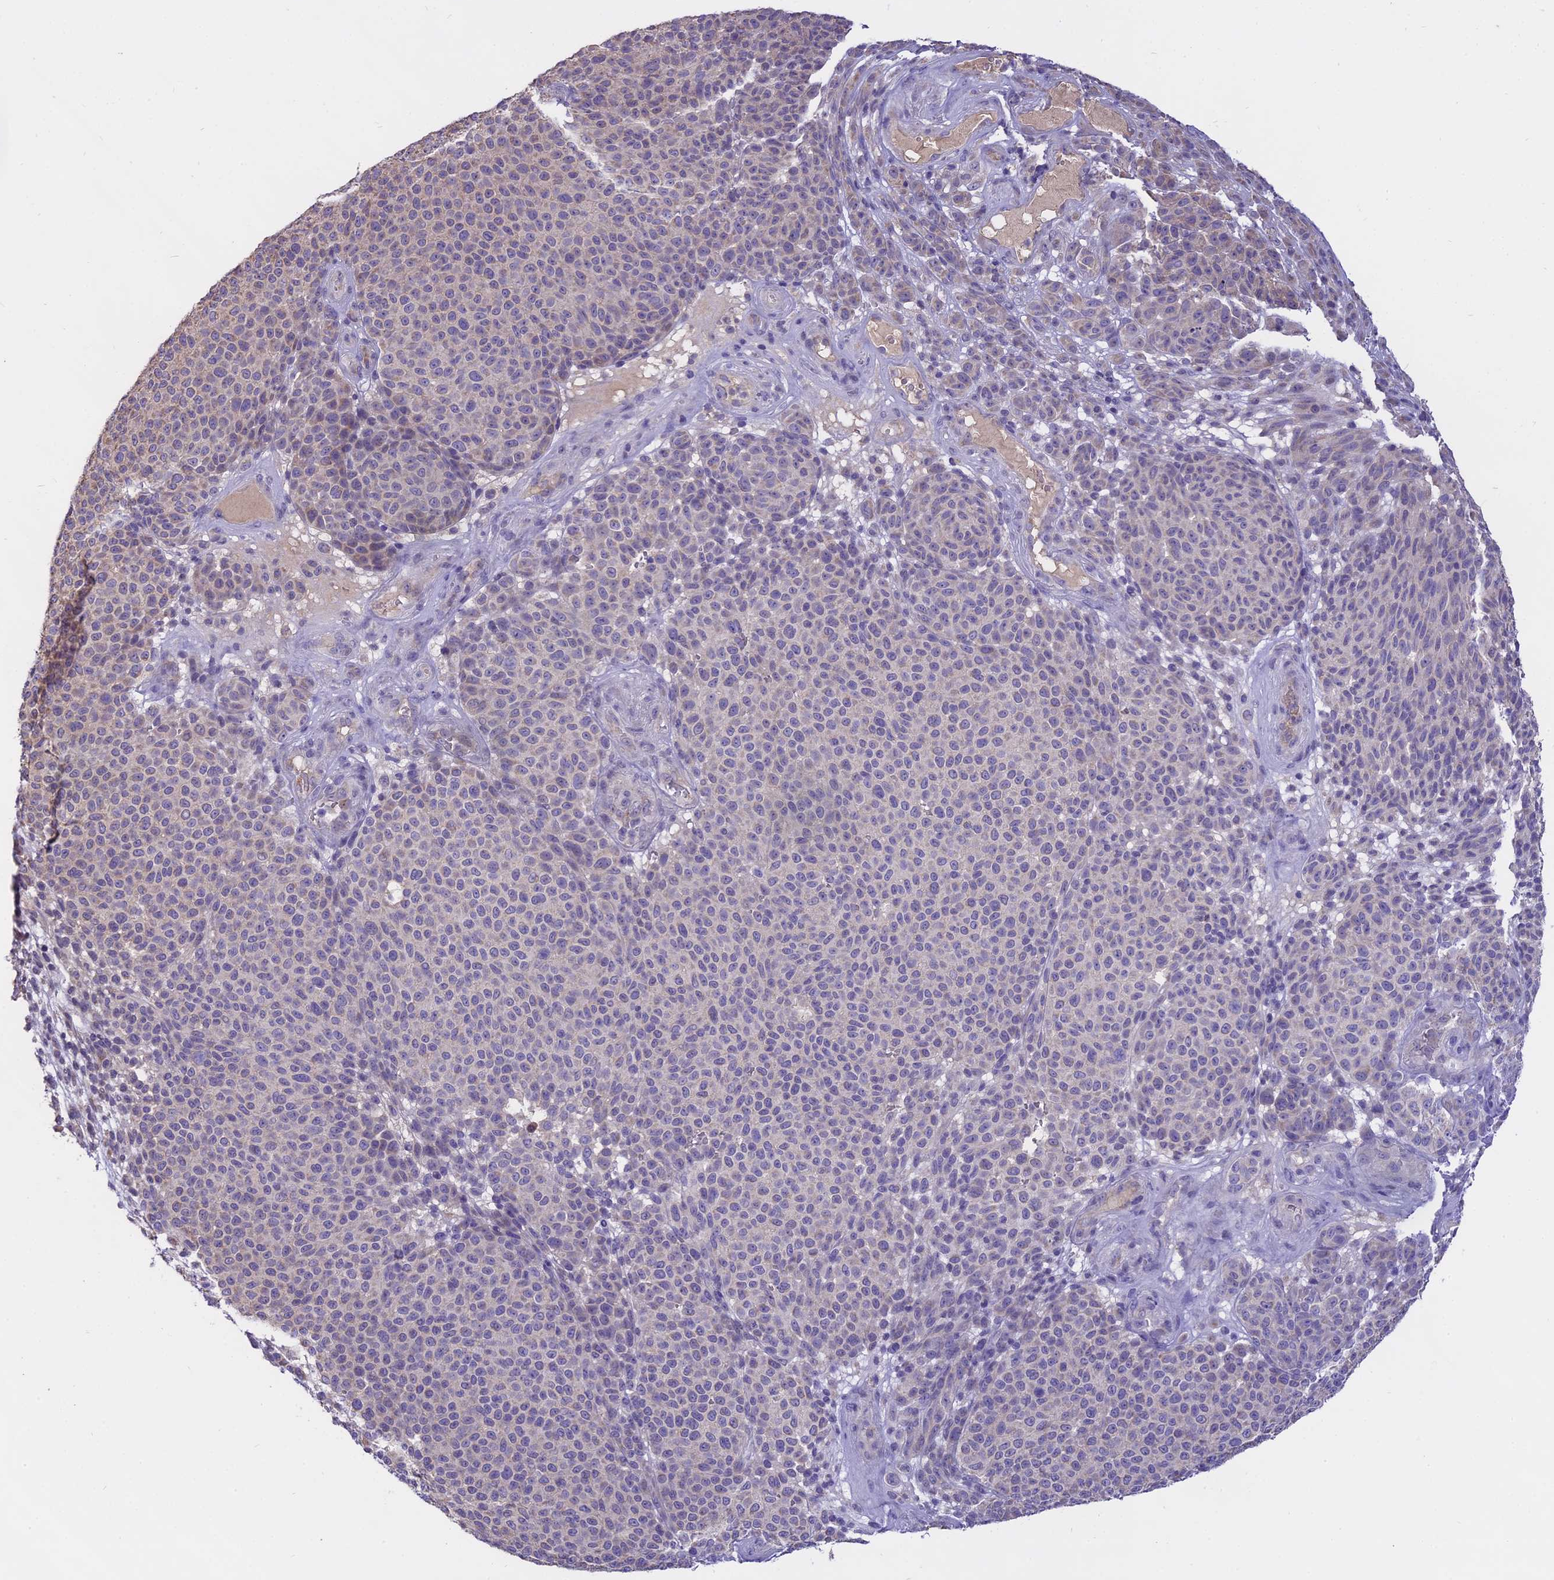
{"staining": {"intensity": "negative", "quantity": "none", "location": "none"}, "tissue": "melanoma", "cell_type": "Tumor cells", "image_type": "cancer", "snomed": [{"axis": "morphology", "description": "Malignant melanoma, NOS"}, {"axis": "topography", "description": "Skin"}], "caption": "Immunohistochemical staining of human malignant melanoma shows no significant staining in tumor cells.", "gene": "WFDC2", "patient": {"sex": "male", "age": 49}}